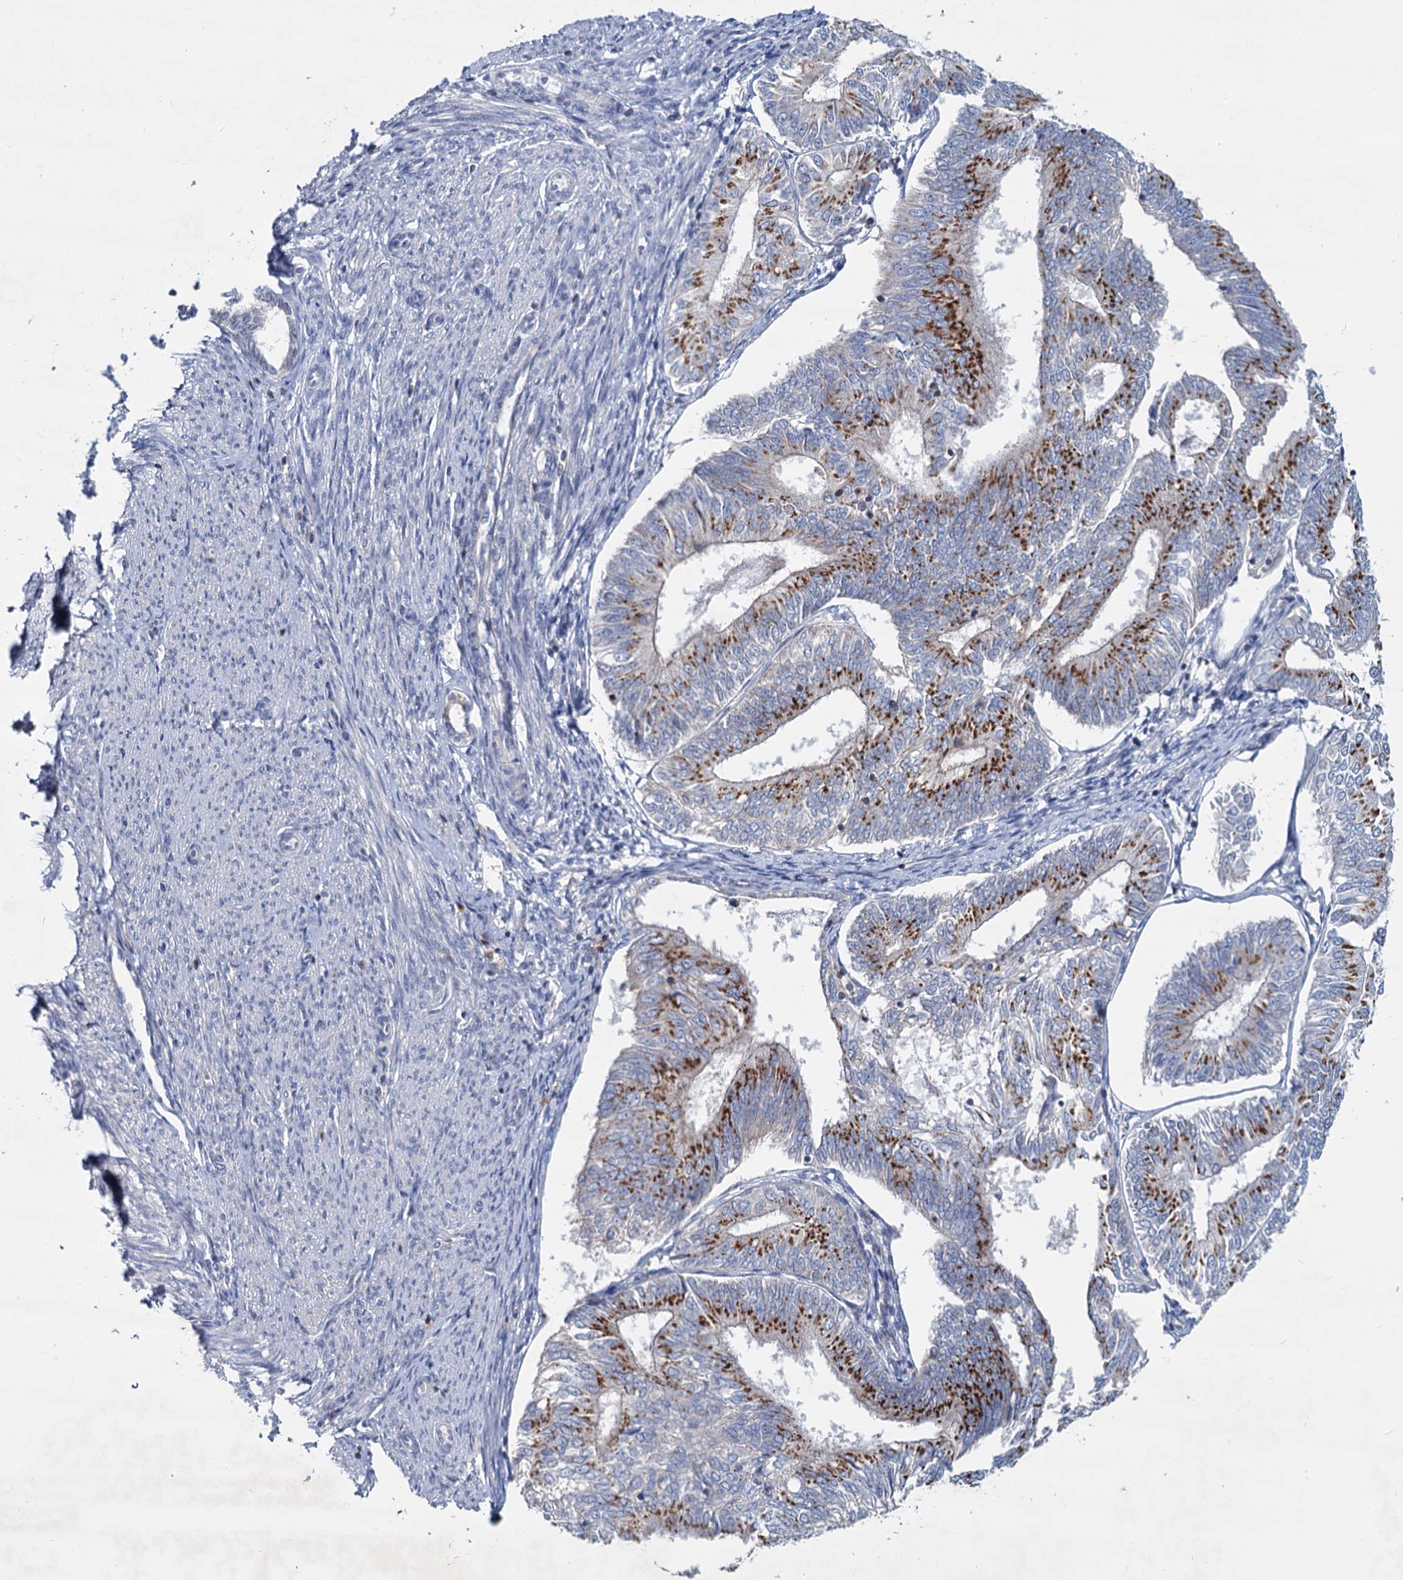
{"staining": {"intensity": "strong", "quantity": ">75%", "location": "cytoplasmic/membranous"}, "tissue": "endometrial cancer", "cell_type": "Tumor cells", "image_type": "cancer", "snomed": [{"axis": "morphology", "description": "Adenocarcinoma, NOS"}, {"axis": "topography", "description": "Endometrium"}], "caption": "IHC of endometrial adenocarcinoma shows high levels of strong cytoplasmic/membranous staining in approximately >75% of tumor cells.", "gene": "LRCH4", "patient": {"sex": "female", "age": 58}}